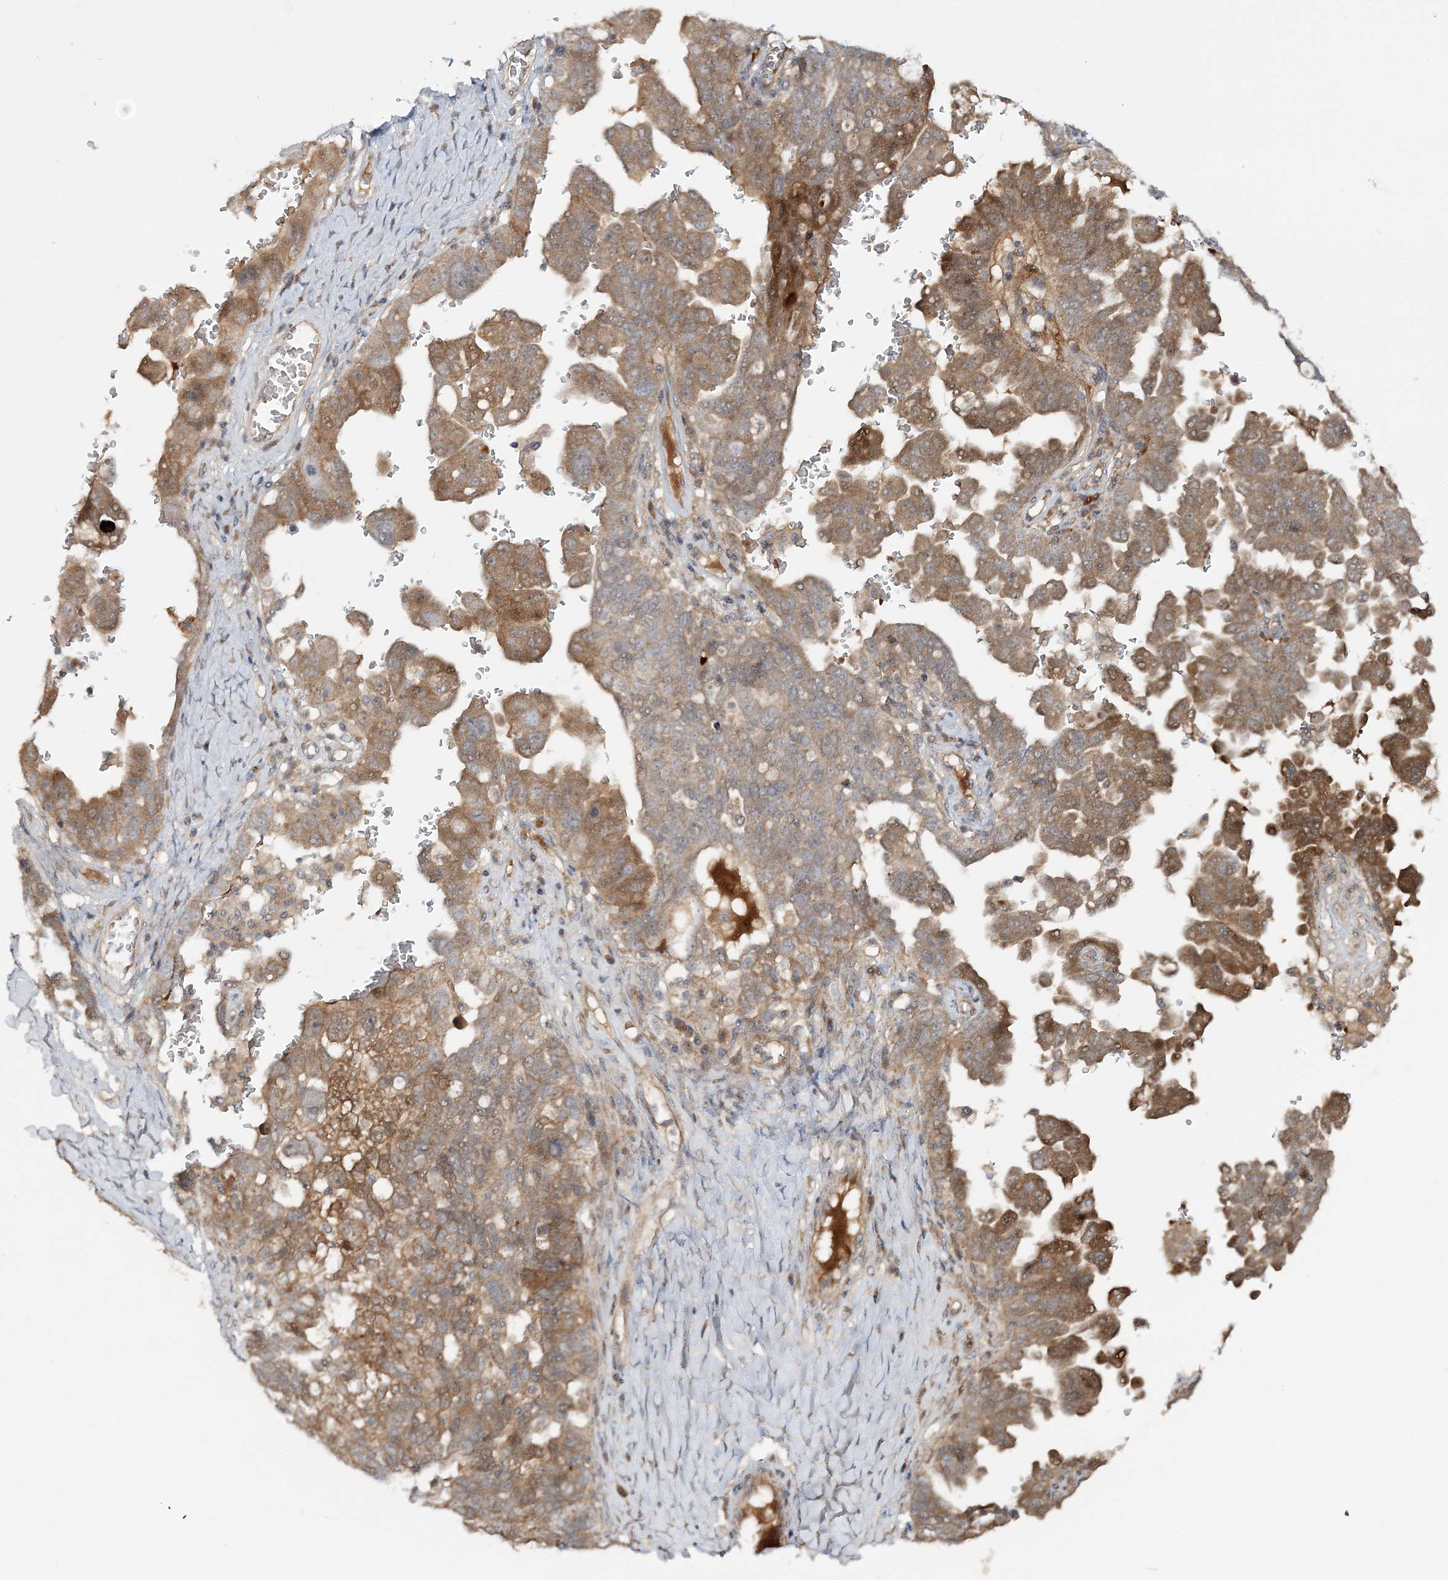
{"staining": {"intensity": "moderate", "quantity": ">75%", "location": "cytoplasmic/membranous"}, "tissue": "ovarian cancer", "cell_type": "Tumor cells", "image_type": "cancer", "snomed": [{"axis": "morphology", "description": "Carcinoma, endometroid"}, {"axis": "topography", "description": "Ovary"}], "caption": "The immunohistochemical stain highlights moderate cytoplasmic/membranous staining in tumor cells of ovarian endometroid carcinoma tissue.", "gene": "MOCS2", "patient": {"sex": "female", "age": 62}}